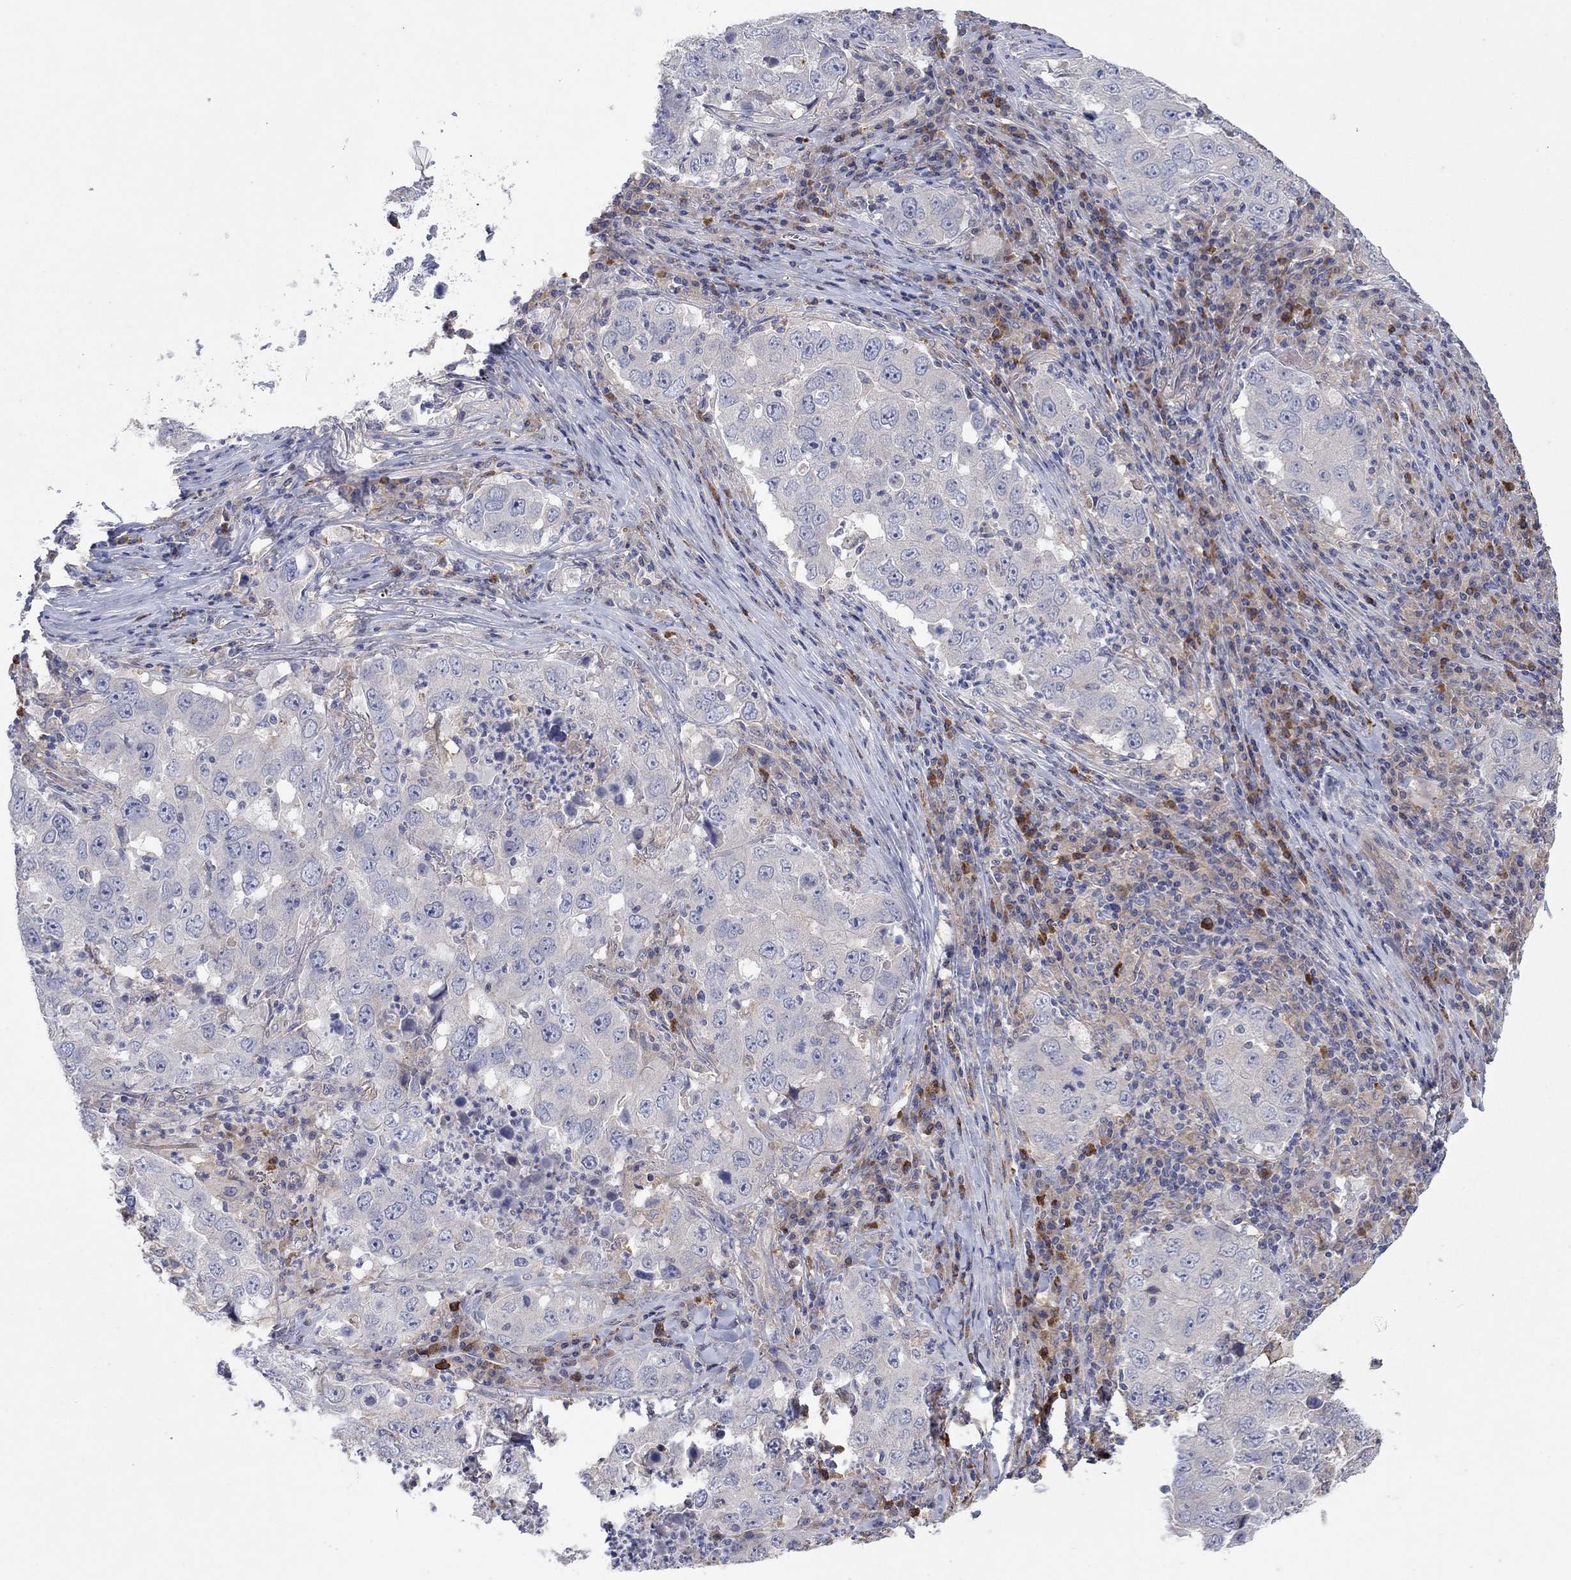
{"staining": {"intensity": "negative", "quantity": "none", "location": "none"}, "tissue": "lung cancer", "cell_type": "Tumor cells", "image_type": "cancer", "snomed": [{"axis": "morphology", "description": "Adenocarcinoma, NOS"}, {"axis": "topography", "description": "Lung"}], "caption": "Lung cancer stained for a protein using immunohistochemistry exhibits no positivity tumor cells.", "gene": "PLCL2", "patient": {"sex": "male", "age": 73}}